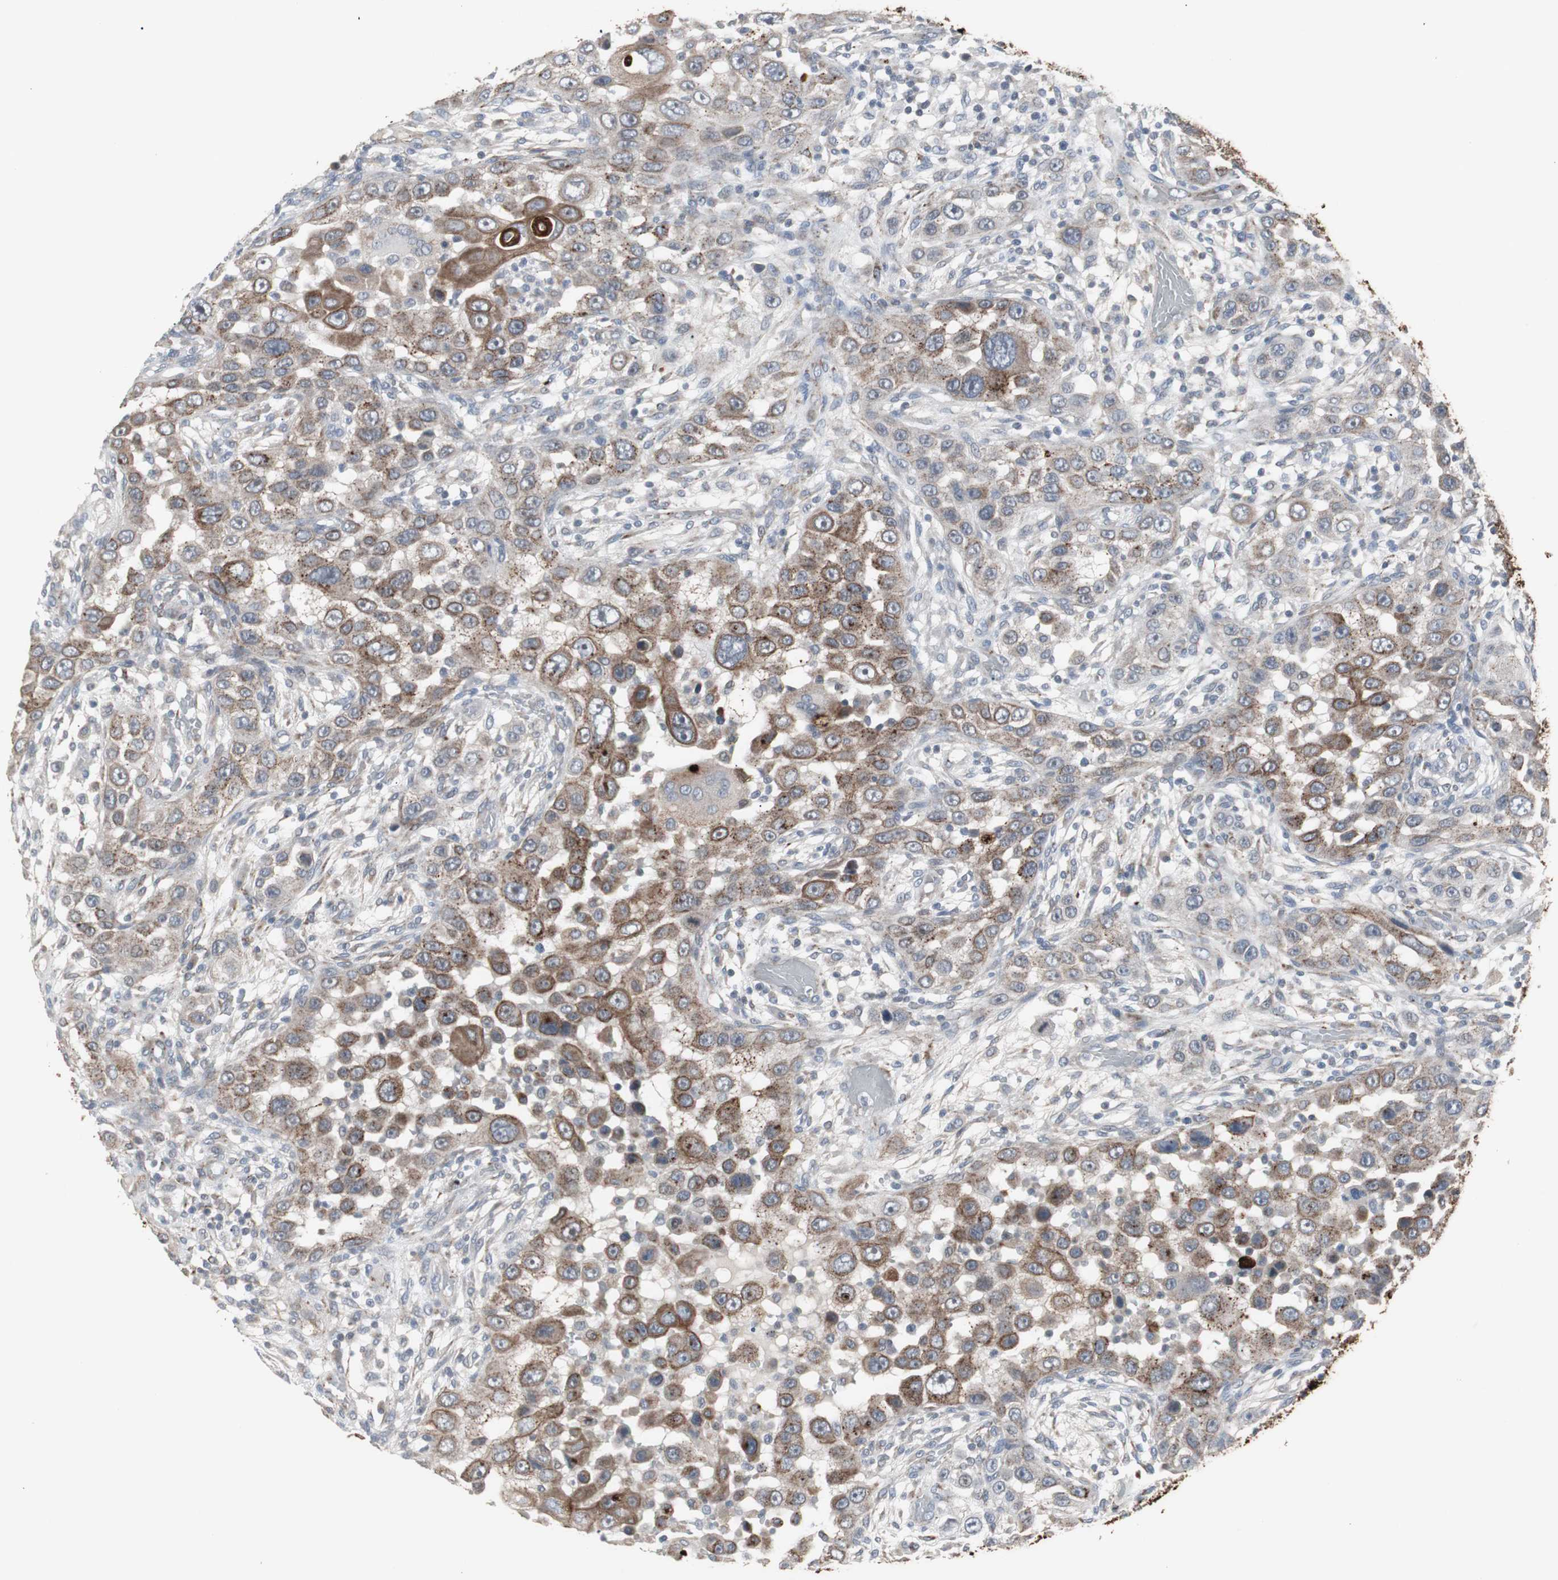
{"staining": {"intensity": "strong", "quantity": ">75%", "location": "cytoplasmic/membranous"}, "tissue": "head and neck cancer", "cell_type": "Tumor cells", "image_type": "cancer", "snomed": [{"axis": "morphology", "description": "Carcinoma, NOS"}, {"axis": "topography", "description": "Head-Neck"}], "caption": "Tumor cells demonstrate strong cytoplasmic/membranous staining in approximately >75% of cells in carcinoma (head and neck).", "gene": "GBA1", "patient": {"sex": "male", "age": 87}}